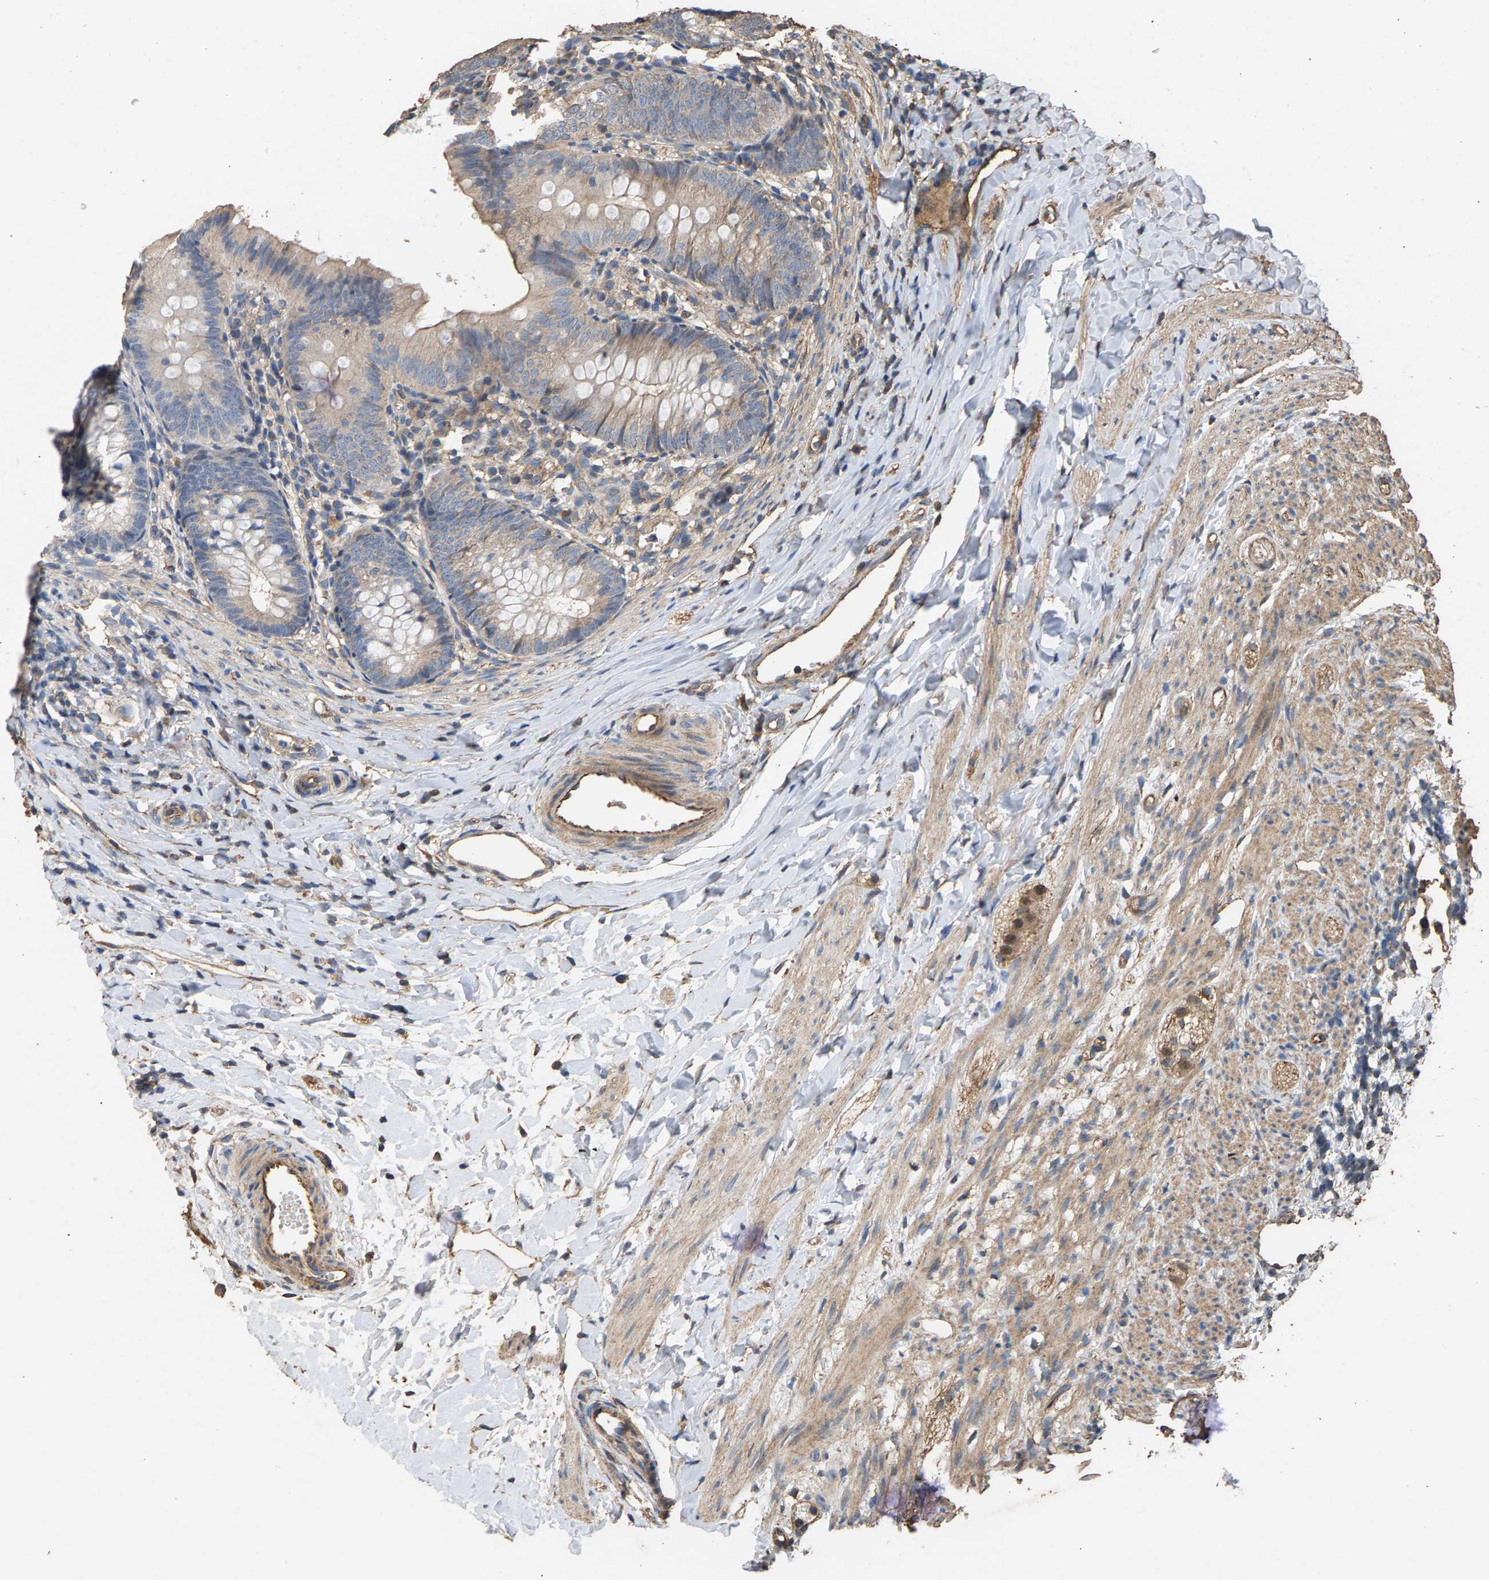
{"staining": {"intensity": "weak", "quantity": ">75%", "location": "cytoplasmic/membranous"}, "tissue": "appendix", "cell_type": "Glandular cells", "image_type": "normal", "snomed": [{"axis": "morphology", "description": "Normal tissue, NOS"}, {"axis": "topography", "description": "Appendix"}], "caption": "A histopathology image of human appendix stained for a protein exhibits weak cytoplasmic/membranous brown staining in glandular cells. The staining was performed using DAB, with brown indicating positive protein expression. Nuclei are stained blue with hematoxylin.", "gene": "HTRA3", "patient": {"sex": "male", "age": 1}}